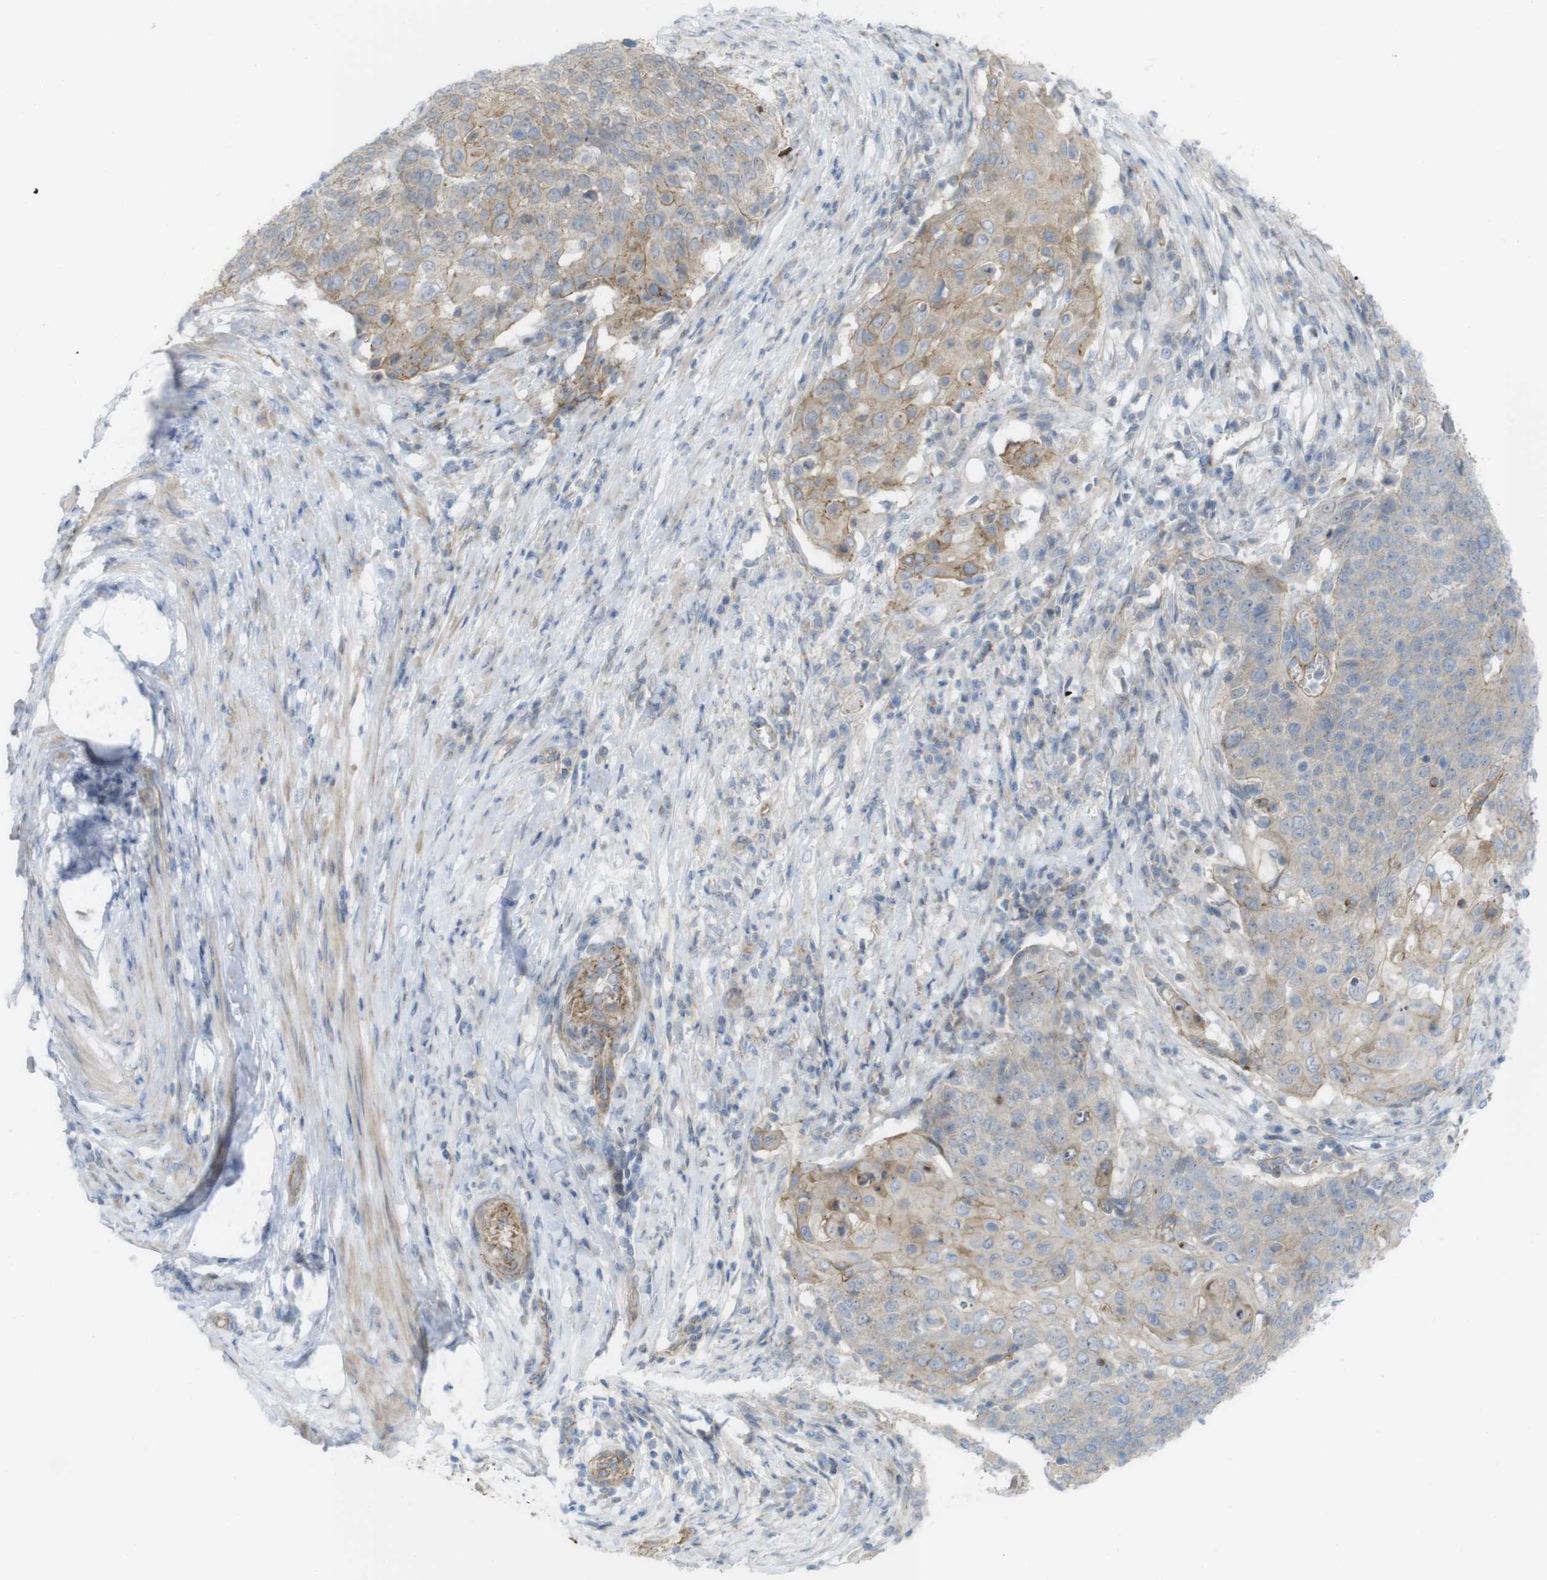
{"staining": {"intensity": "moderate", "quantity": "25%-75%", "location": "cytoplasmic/membranous"}, "tissue": "cervical cancer", "cell_type": "Tumor cells", "image_type": "cancer", "snomed": [{"axis": "morphology", "description": "Squamous cell carcinoma, NOS"}, {"axis": "topography", "description": "Cervix"}], "caption": "Immunohistochemistry (IHC) (DAB) staining of human cervical squamous cell carcinoma shows moderate cytoplasmic/membranous protein positivity in about 25%-75% of tumor cells. The staining was performed using DAB to visualize the protein expression in brown, while the nuclei were stained in blue with hematoxylin (Magnification: 20x).", "gene": "PREX2", "patient": {"sex": "female", "age": 39}}